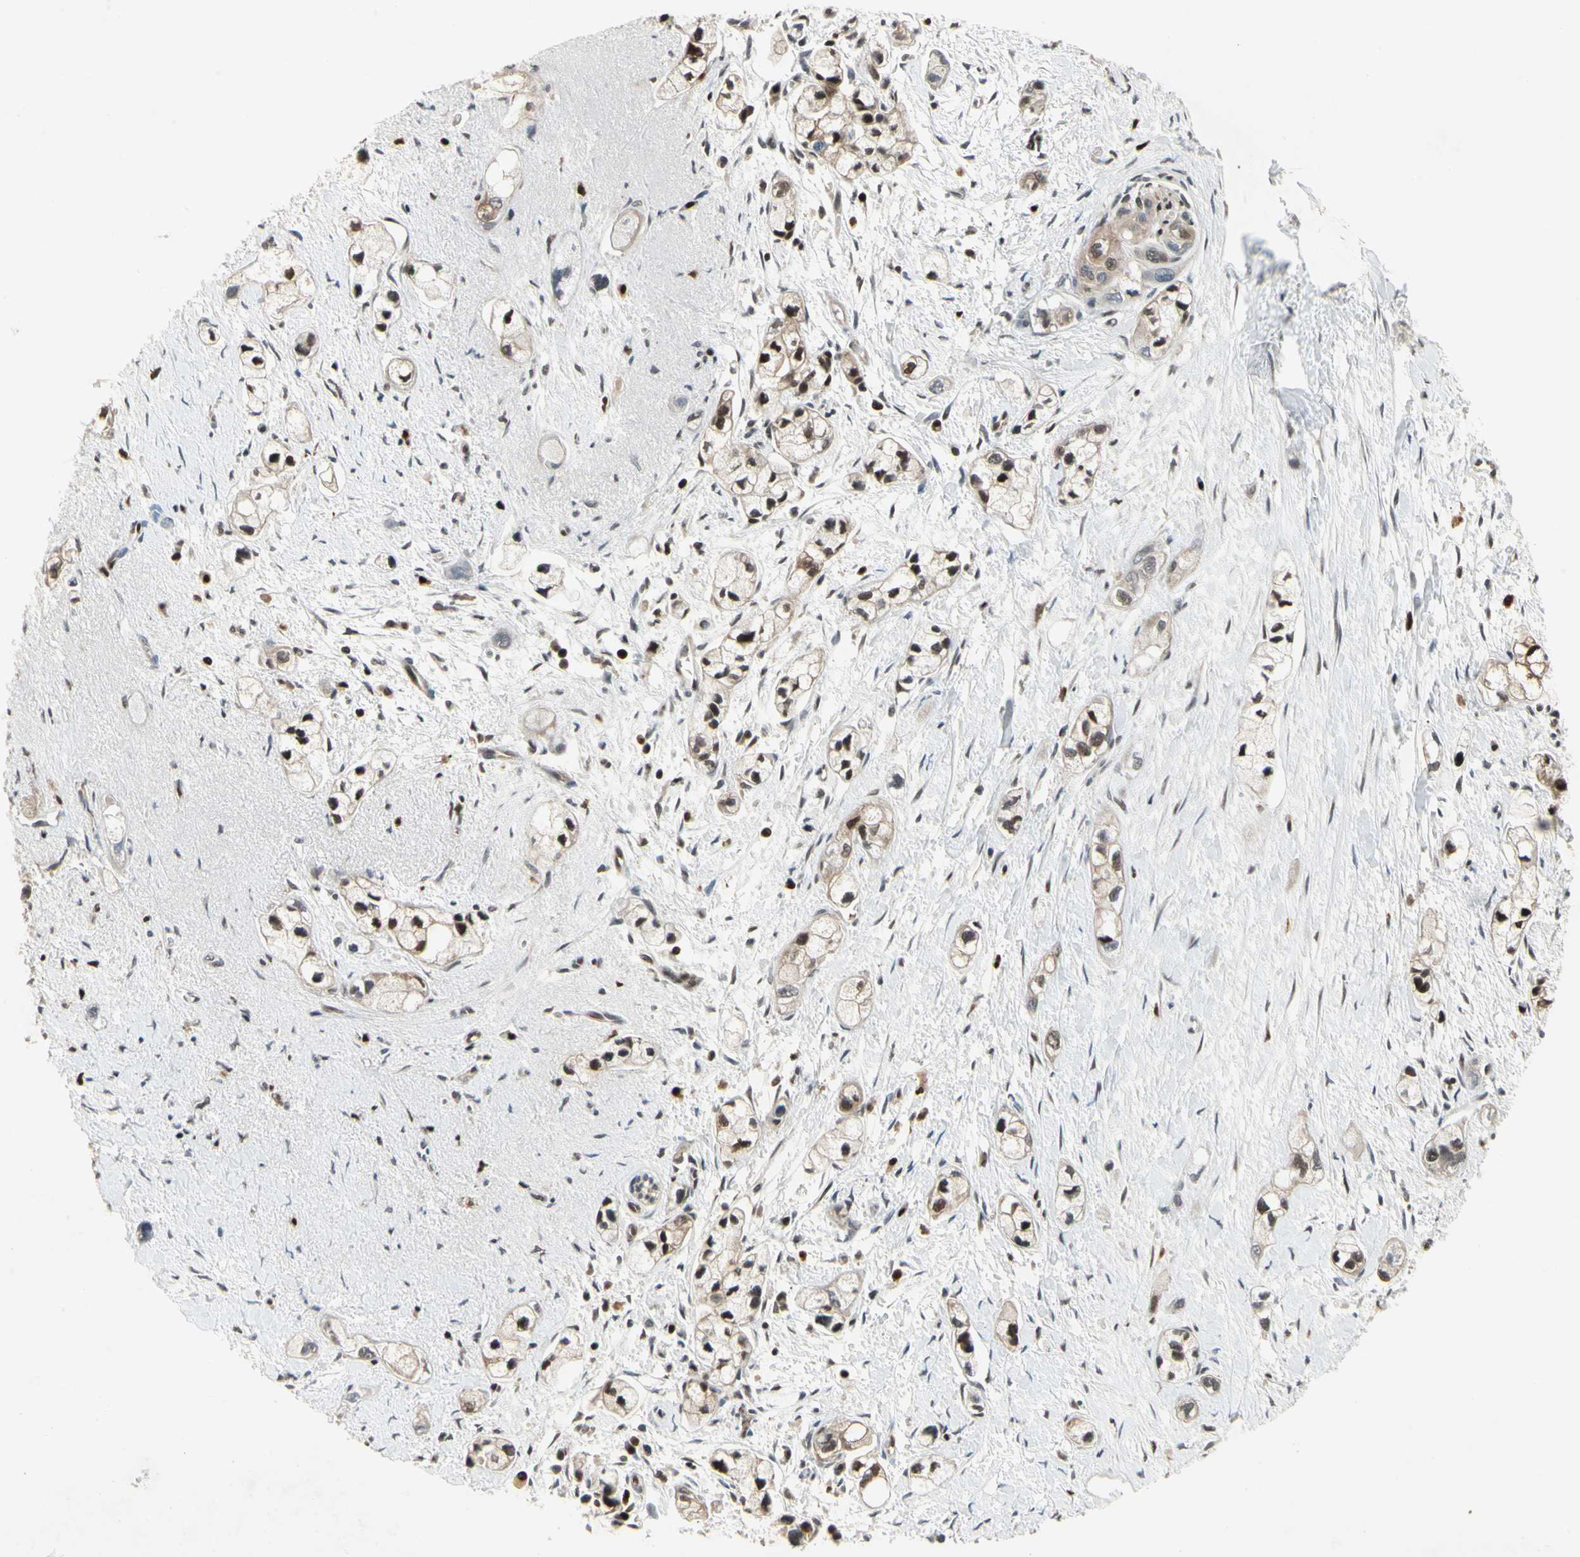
{"staining": {"intensity": "moderate", "quantity": "25%-75%", "location": "nuclear"}, "tissue": "pancreatic cancer", "cell_type": "Tumor cells", "image_type": "cancer", "snomed": [{"axis": "morphology", "description": "Adenocarcinoma, NOS"}, {"axis": "topography", "description": "Pancreas"}], "caption": "DAB (3,3'-diaminobenzidine) immunohistochemical staining of pancreatic adenocarcinoma displays moderate nuclear protein positivity in about 25%-75% of tumor cells.", "gene": "GSR", "patient": {"sex": "male", "age": 74}}